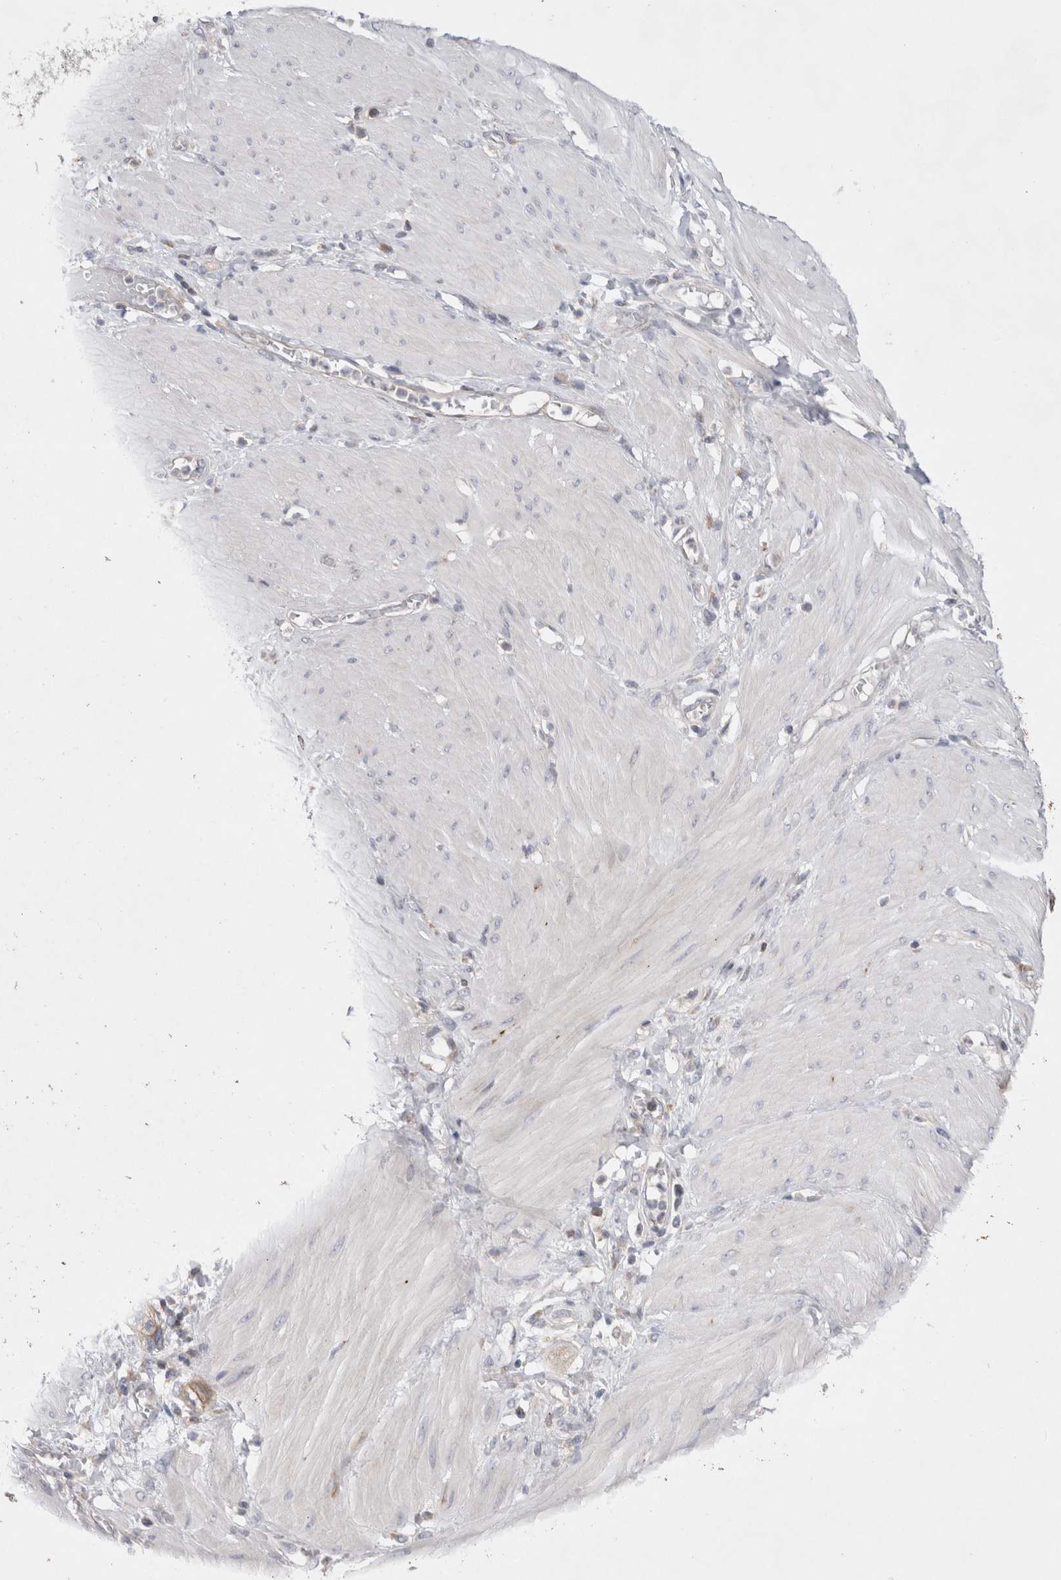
{"staining": {"intensity": "negative", "quantity": "none", "location": "none"}, "tissue": "stomach cancer", "cell_type": "Tumor cells", "image_type": "cancer", "snomed": [{"axis": "morphology", "description": "Adenocarcinoma, NOS"}, {"axis": "topography", "description": "Stomach"}, {"axis": "topography", "description": "Stomach, lower"}], "caption": "Immunohistochemical staining of stomach cancer (adenocarcinoma) shows no significant expression in tumor cells.", "gene": "TBC1D16", "patient": {"sex": "female", "age": 48}}